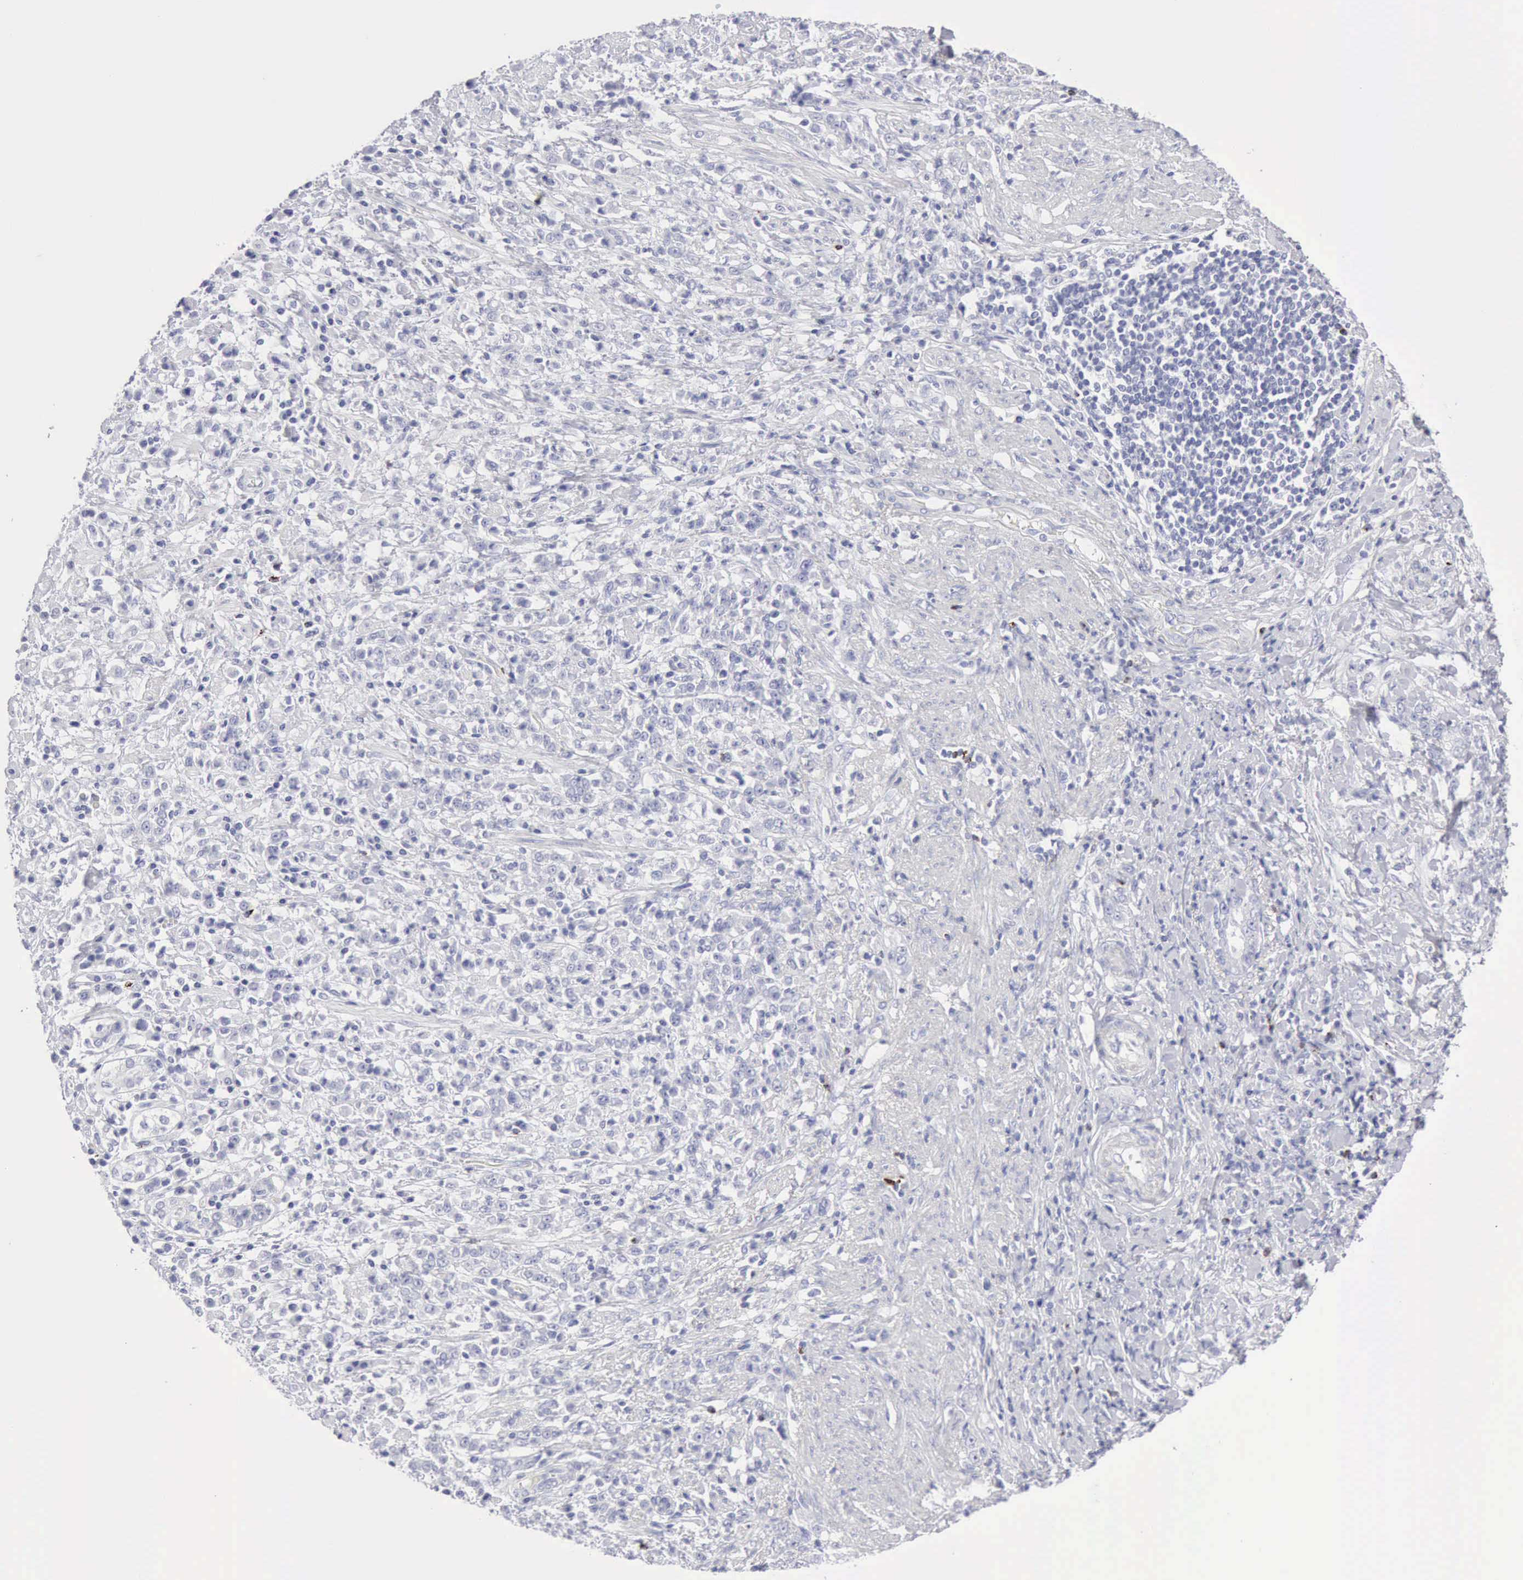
{"staining": {"intensity": "negative", "quantity": "none", "location": "none"}, "tissue": "stomach cancer", "cell_type": "Tumor cells", "image_type": "cancer", "snomed": [{"axis": "morphology", "description": "Adenocarcinoma, NOS"}, {"axis": "topography", "description": "Stomach, lower"}], "caption": "Stomach cancer stained for a protein using immunohistochemistry (IHC) demonstrates no positivity tumor cells.", "gene": "GZMB", "patient": {"sex": "male", "age": 88}}